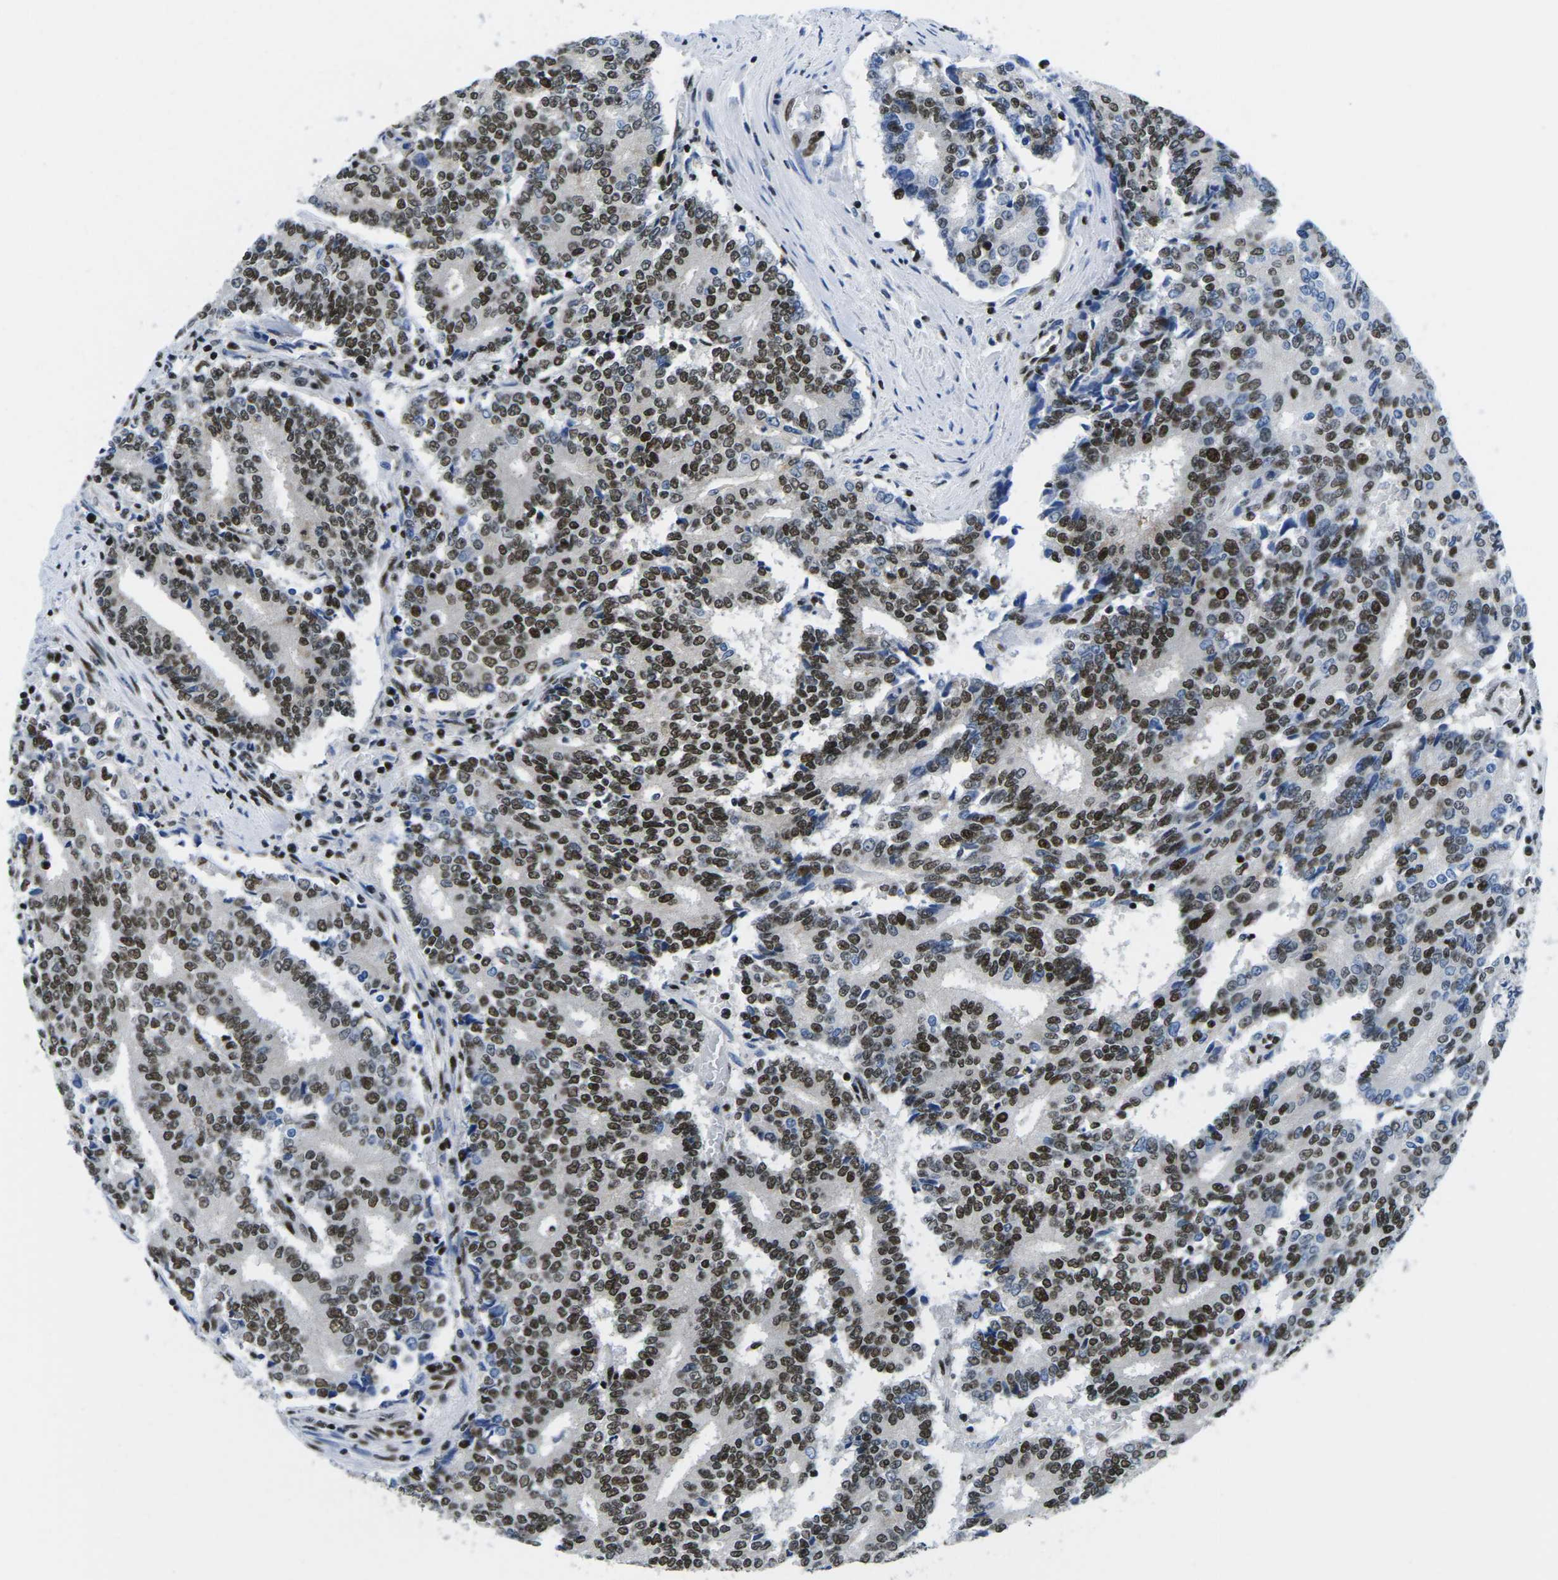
{"staining": {"intensity": "moderate", "quantity": "25%-75%", "location": "nuclear"}, "tissue": "prostate cancer", "cell_type": "Tumor cells", "image_type": "cancer", "snomed": [{"axis": "morphology", "description": "Normal tissue, NOS"}, {"axis": "morphology", "description": "Adenocarcinoma, High grade"}, {"axis": "topography", "description": "Prostate"}, {"axis": "topography", "description": "Seminal veicle"}], "caption": "DAB immunohistochemical staining of human prostate cancer (adenocarcinoma (high-grade)) exhibits moderate nuclear protein positivity in approximately 25%-75% of tumor cells.", "gene": "ATF1", "patient": {"sex": "male", "age": 55}}